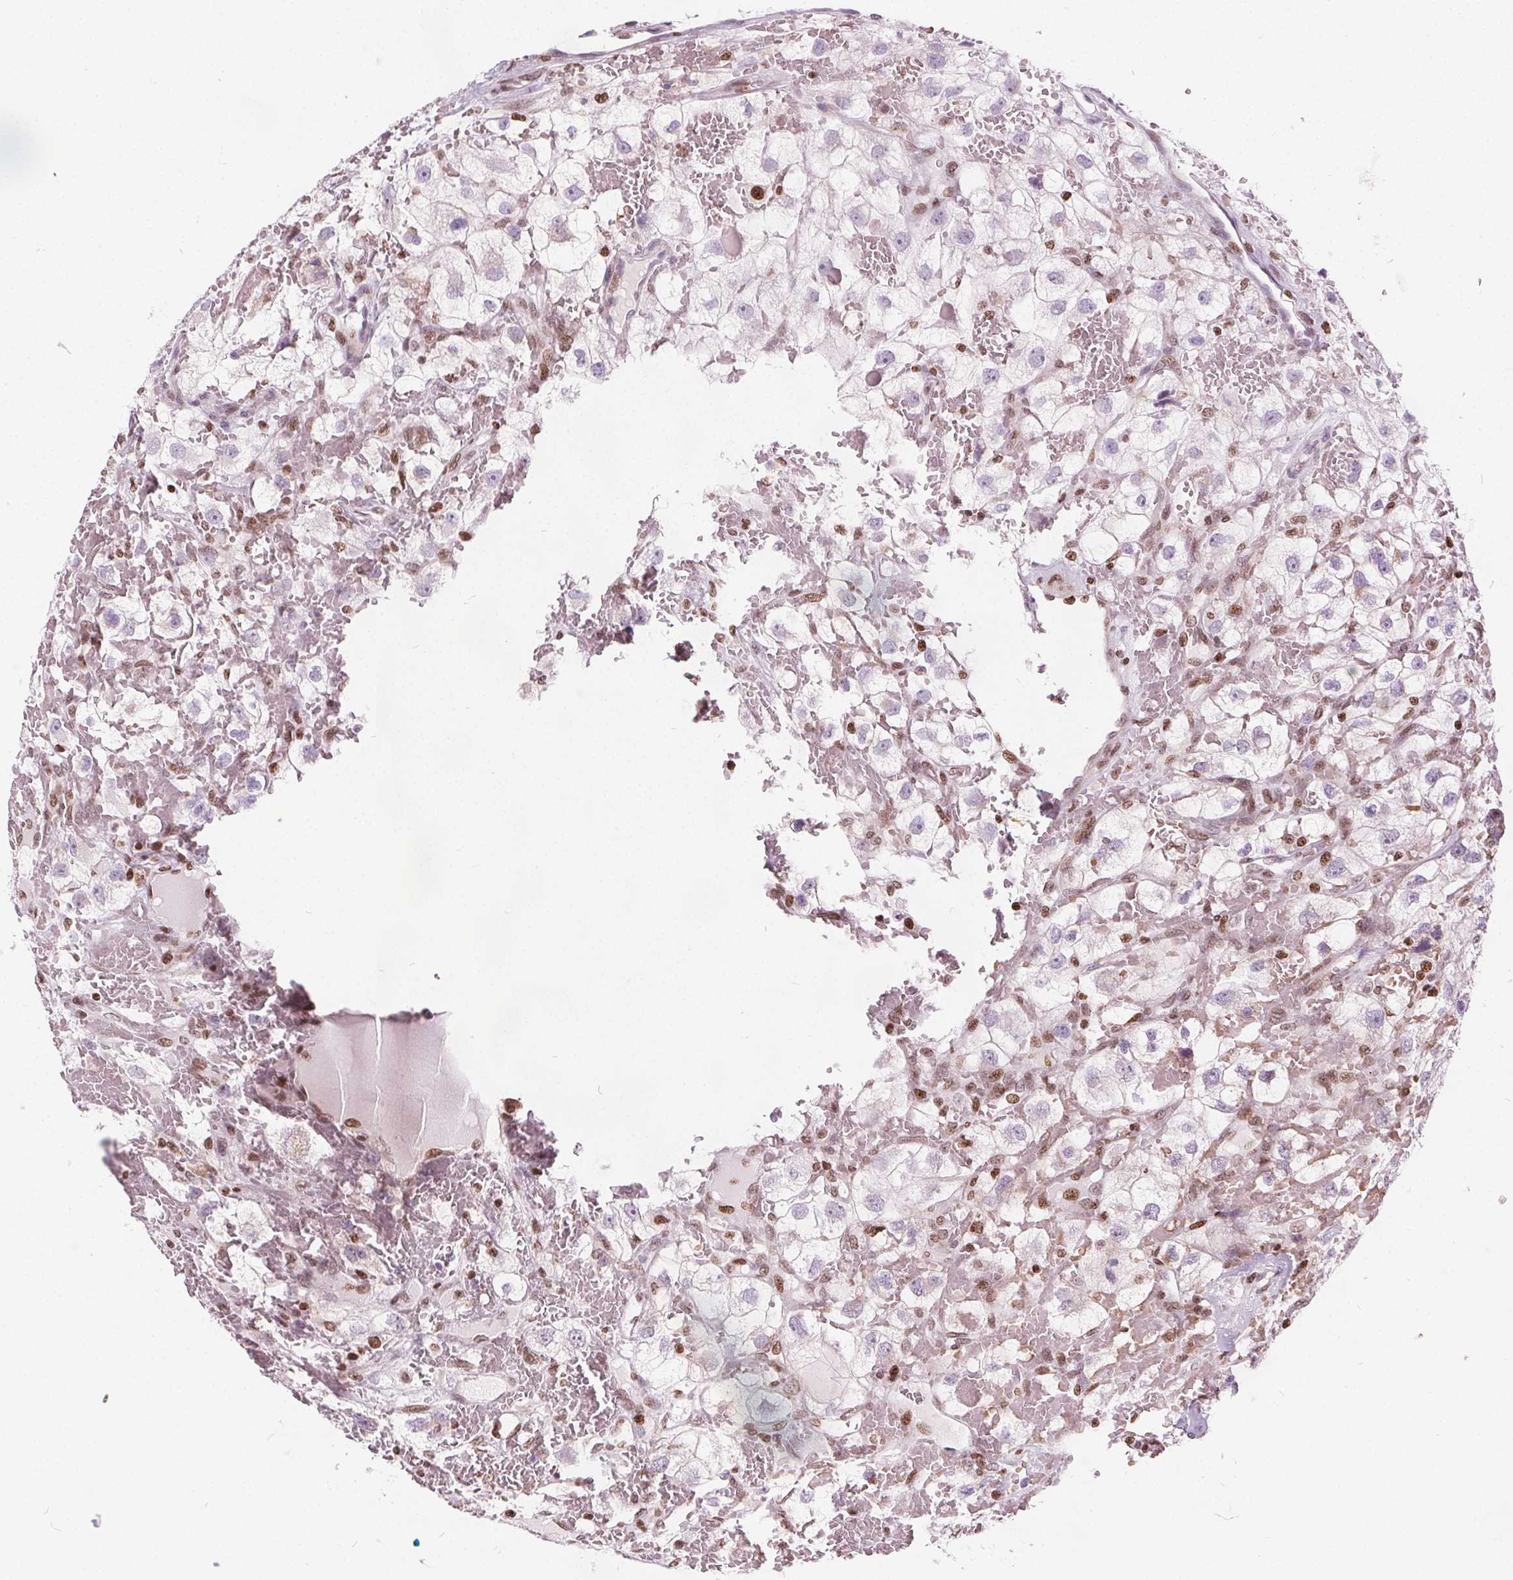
{"staining": {"intensity": "negative", "quantity": "none", "location": "none"}, "tissue": "renal cancer", "cell_type": "Tumor cells", "image_type": "cancer", "snomed": [{"axis": "morphology", "description": "Adenocarcinoma, NOS"}, {"axis": "topography", "description": "Kidney"}], "caption": "Renal cancer (adenocarcinoma) was stained to show a protein in brown. There is no significant staining in tumor cells.", "gene": "ISLR2", "patient": {"sex": "male", "age": 59}}